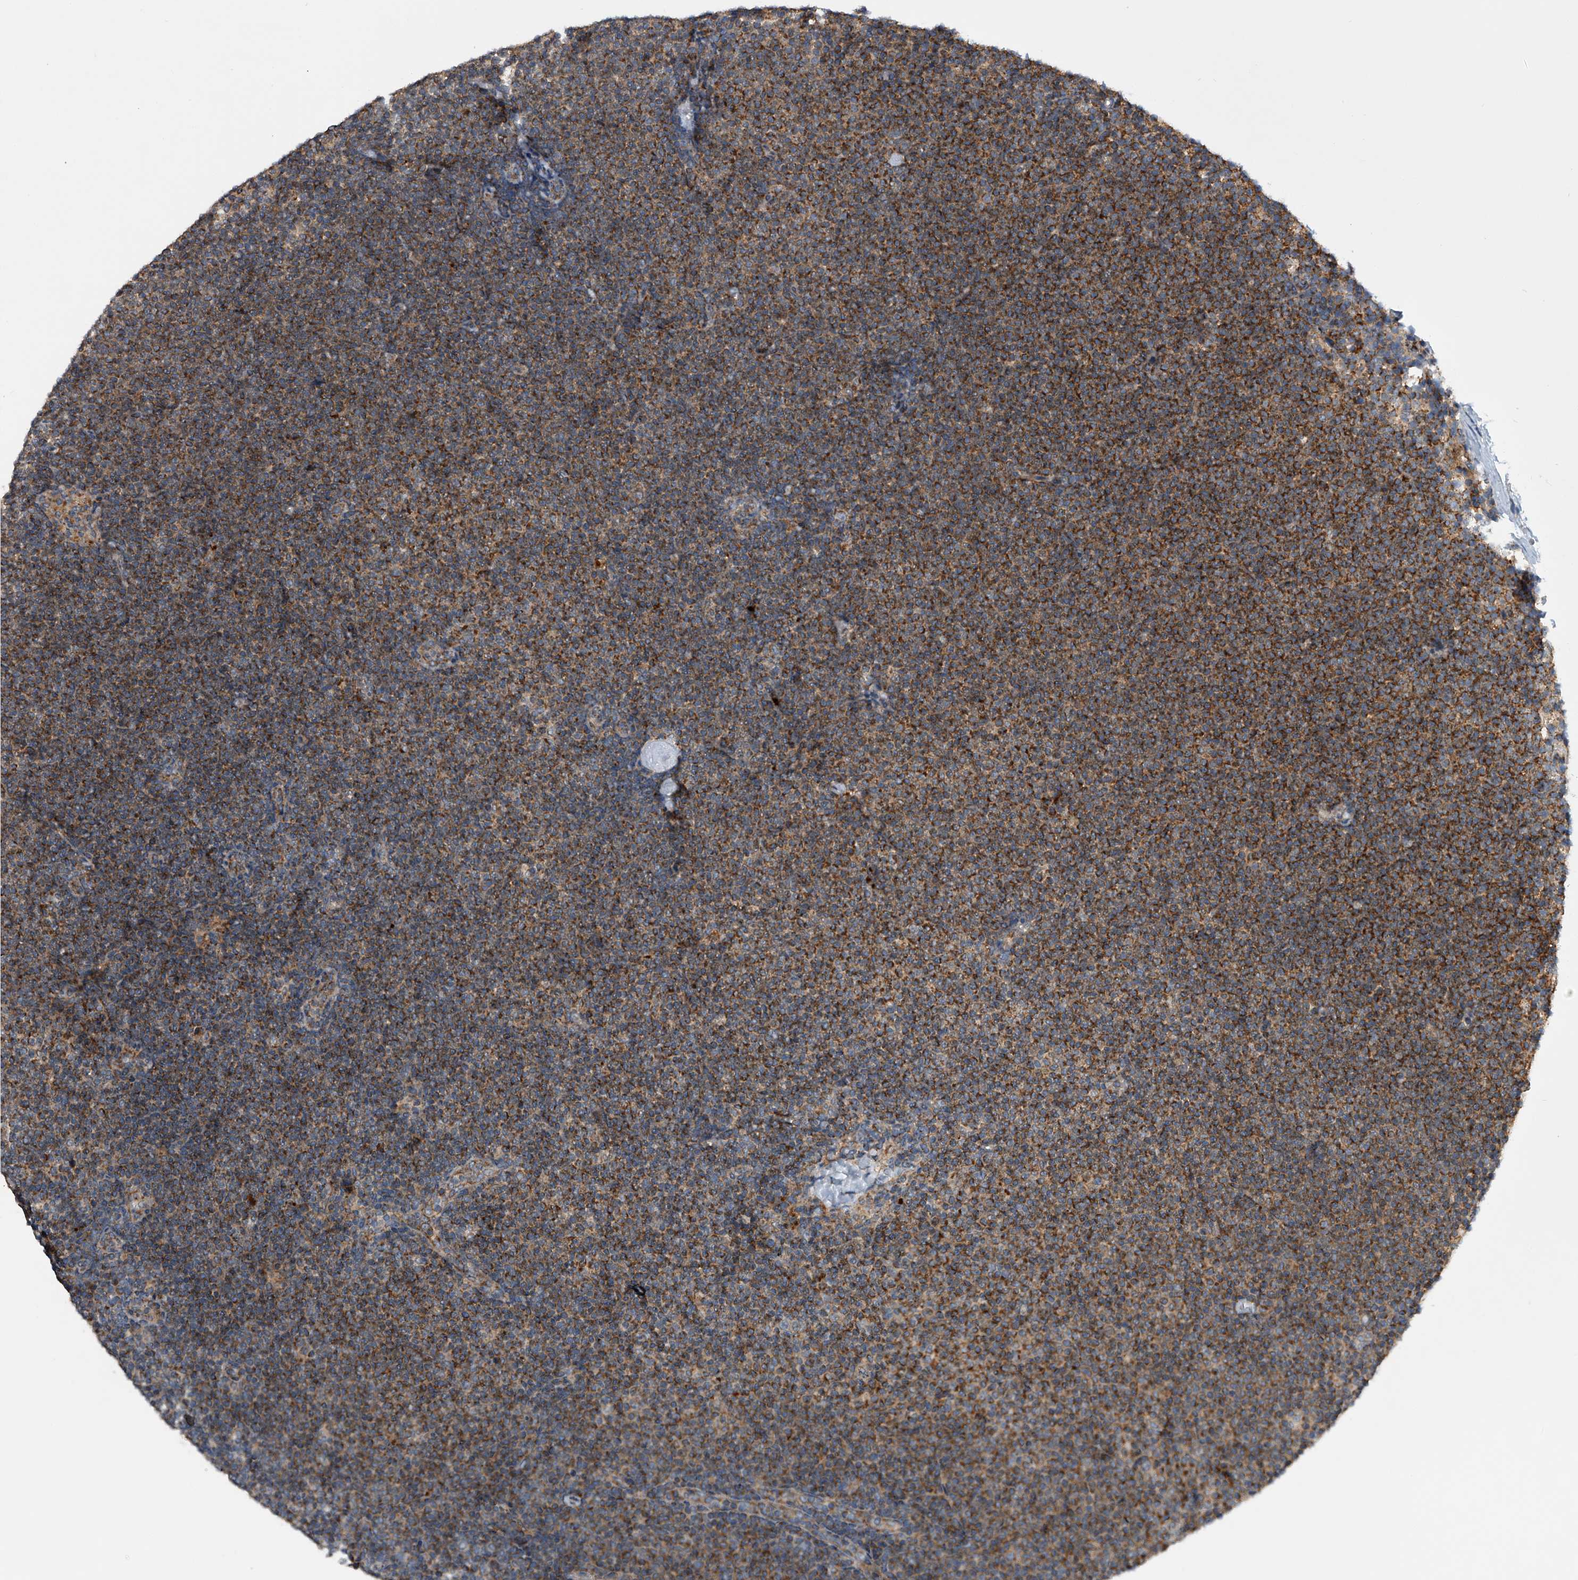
{"staining": {"intensity": "strong", "quantity": ">75%", "location": "cytoplasmic/membranous"}, "tissue": "lymphoma", "cell_type": "Tumor cells", "image_type": "cancer", "snomed": [{"axis": "morphology", "description": "Malignant lymphoma, non-Hodgkin's type, Low grade"}, {"axis": "topography", "description": "Lymph node"}], "caption": "Protein staining by immunohistochemistry reveals strong cytoplasmic/membranous staining in approximately >75% of tumor cells in malignant lymphoma, non-Hodgkin's type (low-grade). (DAB (3,3'-diaminobenzidine) = brown stain, brightfield microscopy at high magnification).", "gene": "LYRM4", "patient": {"sex": "female", "age": 53}}